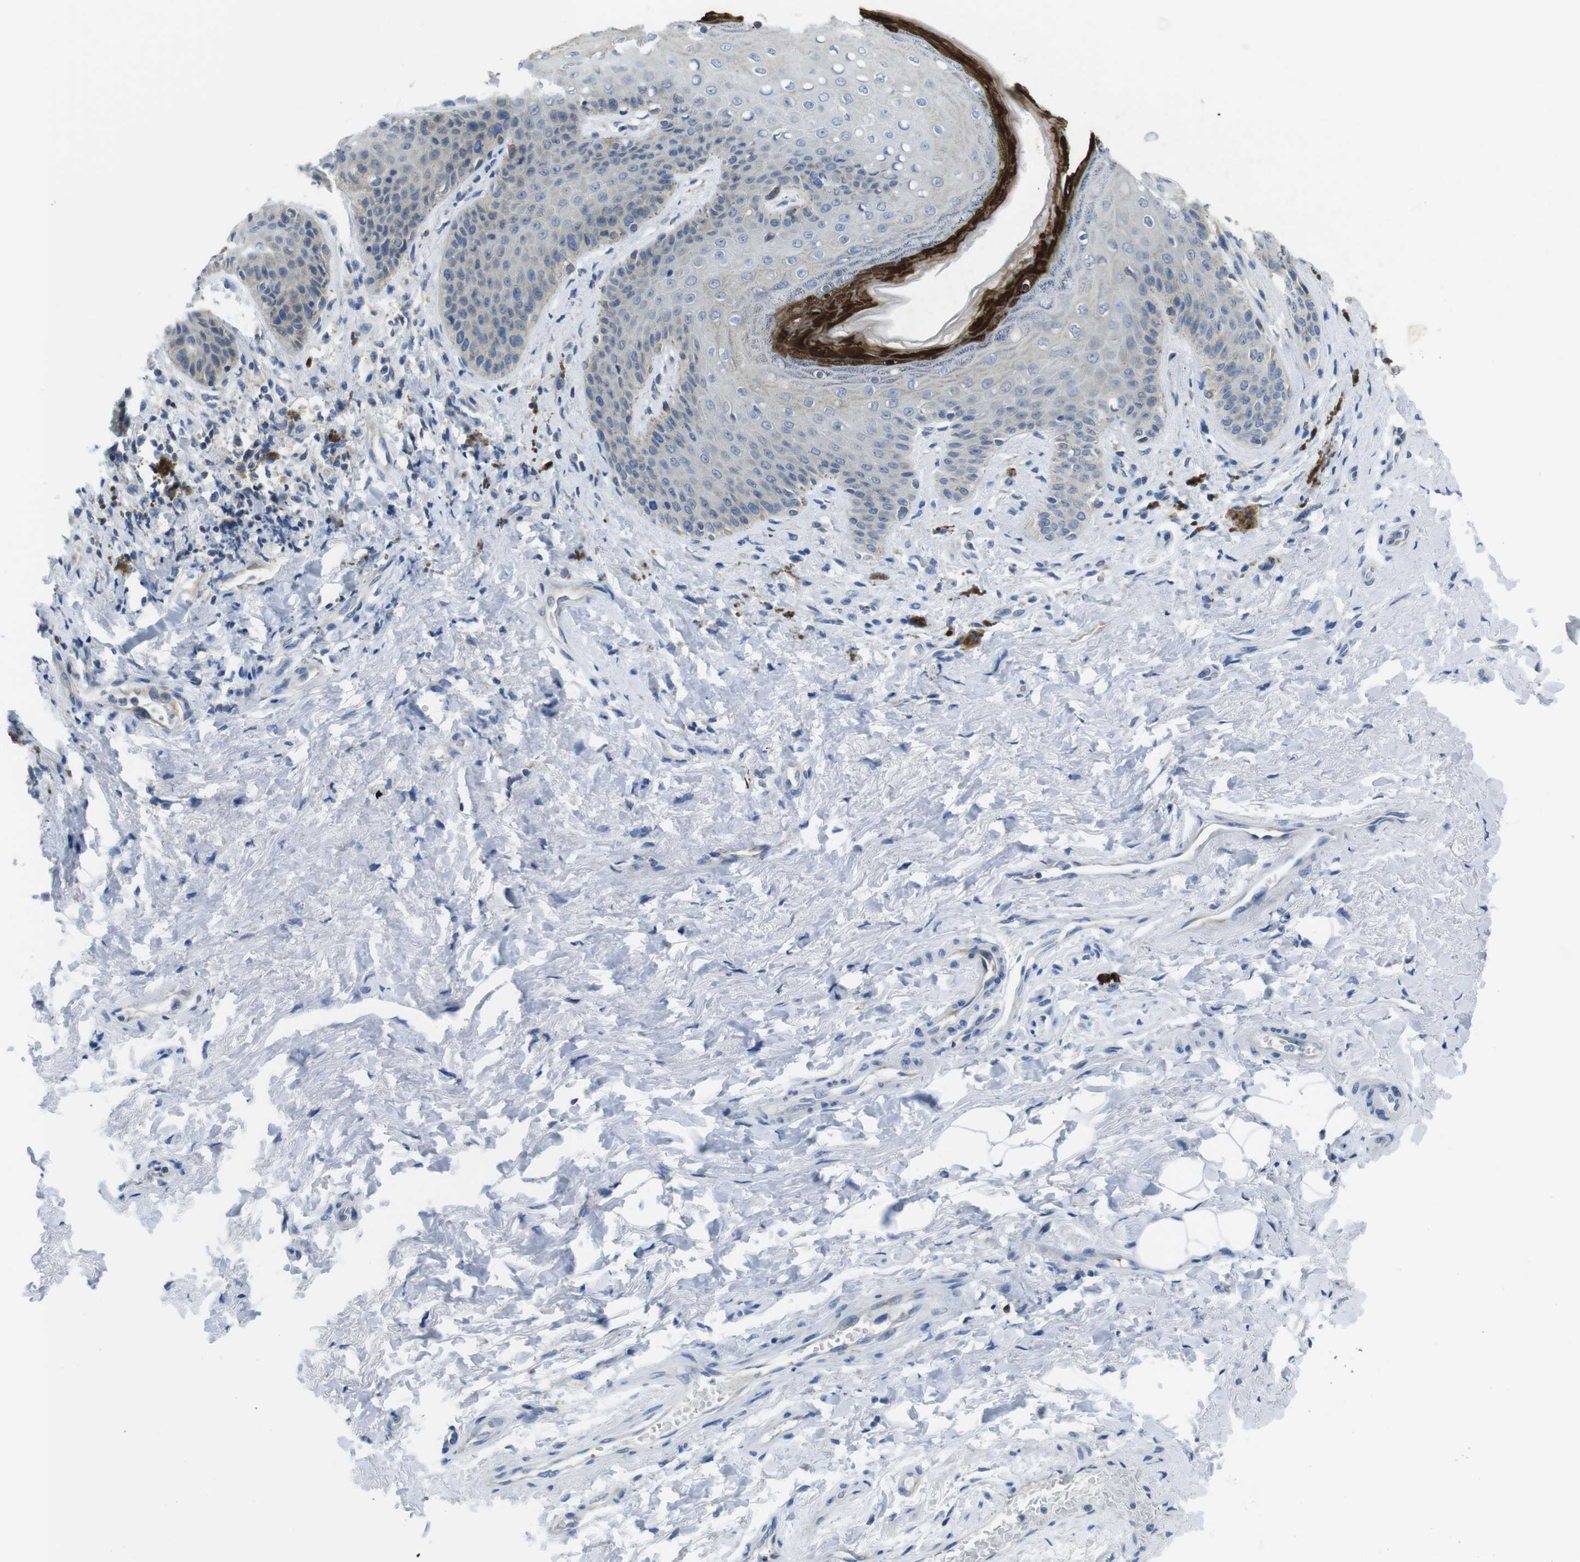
{"staining": {"intensity": "negative", "quantity": "none", "location": "none"}, "tissue": "skin", "cell_type": "Epidermal cells", "image_type": "normal", "snomed": [{"axis": "morphology", "description": "Normal tissue, NOS"}, {"axis": "topography", "description": "Anal"}], "caption": "Immunohistochemistry photomicrograph of normal human skin stained for a protein (brown), which demonstrates no staining in epidermal cells.", "gene": "CLPTM1L", "patient": {"sex": "female", "age": 46}}